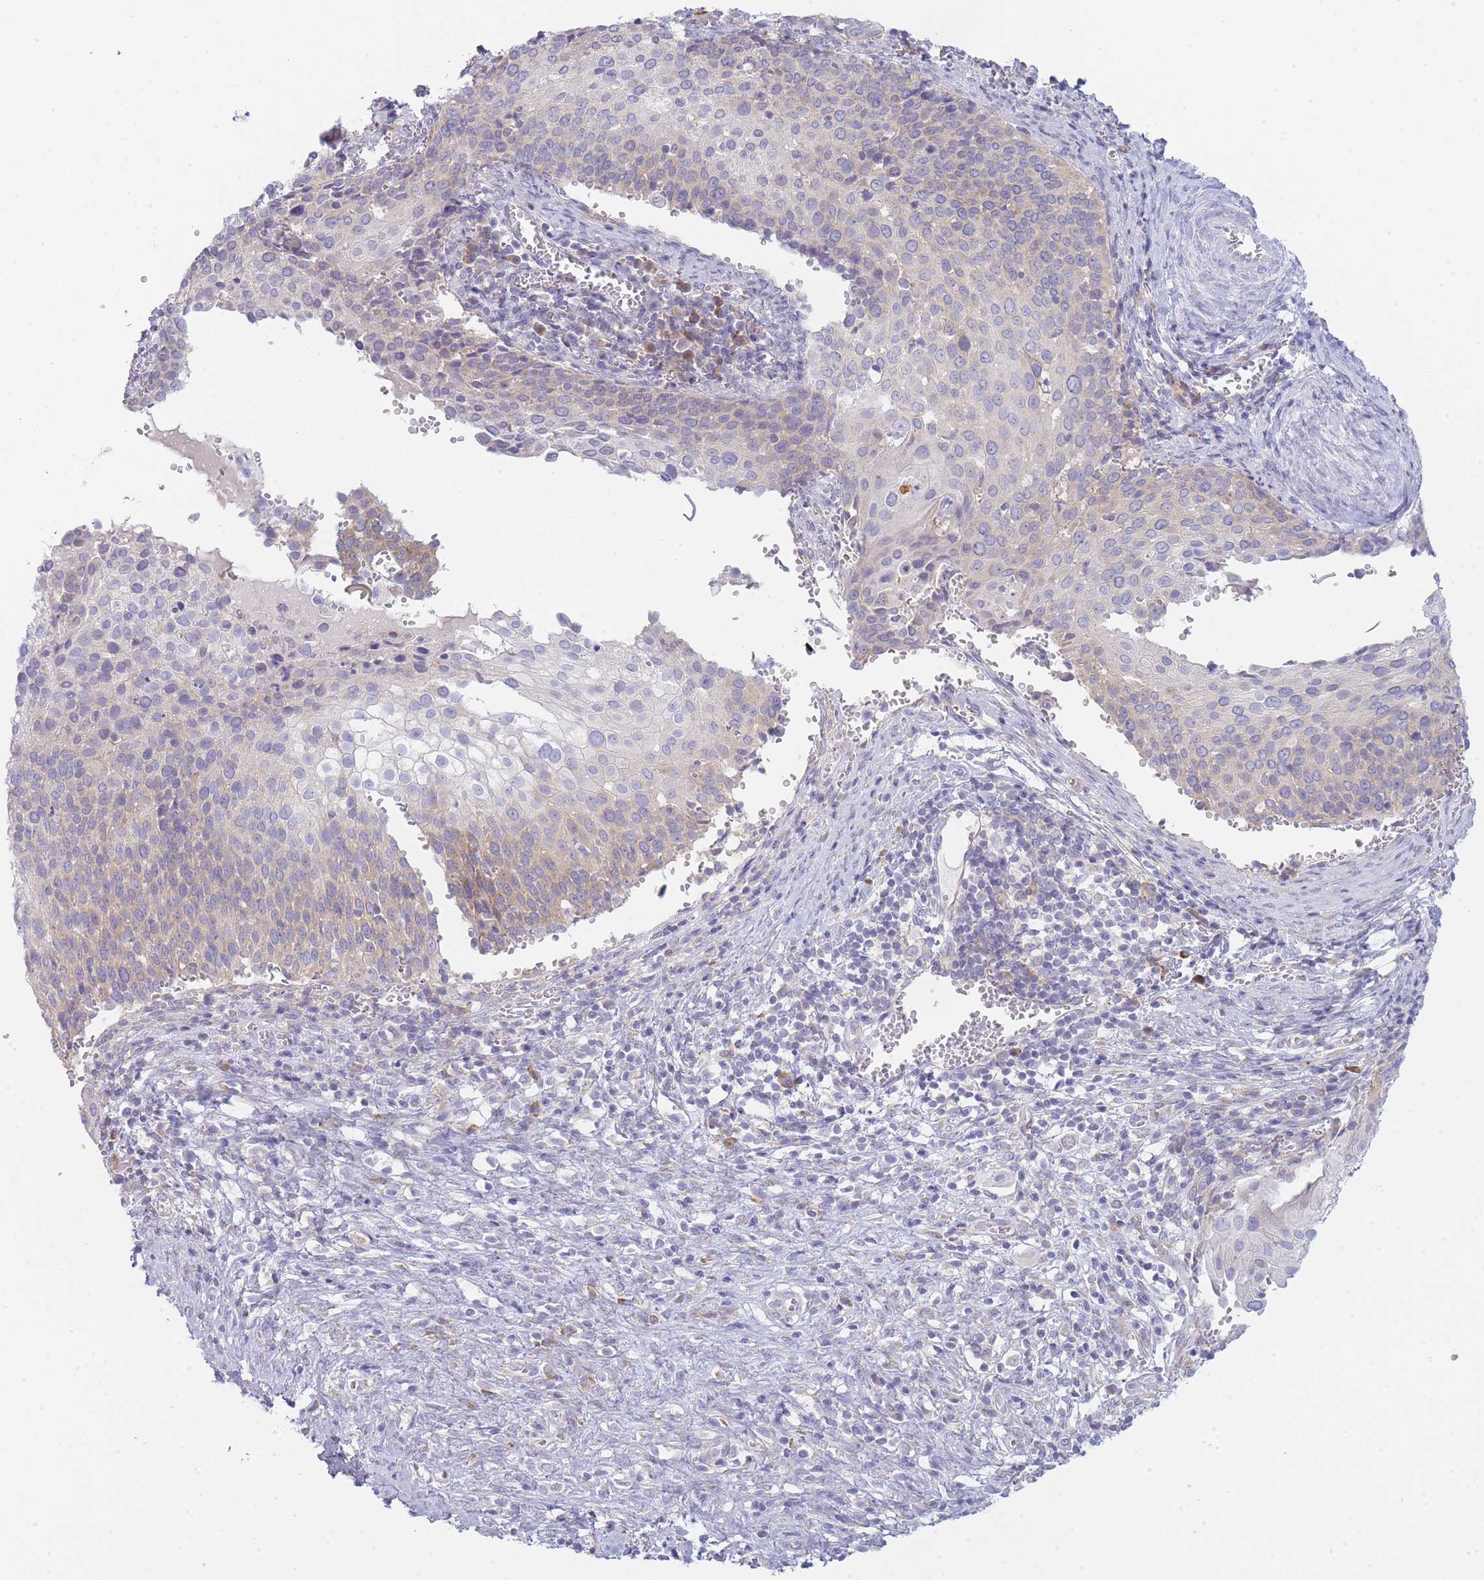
{"staining": {"intensity": "weak", "quantity": "<25%", "location": "cytoplasmic/membranous"}, "tissue": "cervical cancer", "cell_type": "Tumor cells", "image_type": "cancer", "snomed": [{"axis": "morphology", "description": "Squamous cell carcinoma, NOS"}, {"axis": "topography", "description": "Cervix"}], "caption": "This histopathology image is of cervical cancer (squamous cell carcinoma) stained with IHC to label a protein in brown with the nuclei are counter-stained blue. There is no staining in tumor cells. Brightfield microscopy of IHC stained with DAB (3,3'-diaminobenzidine) (brown) and hematoxylin (blue), captured at high magnification.", "gene": "OR5L2", "patient": {"sex": "female", "age": 44}}